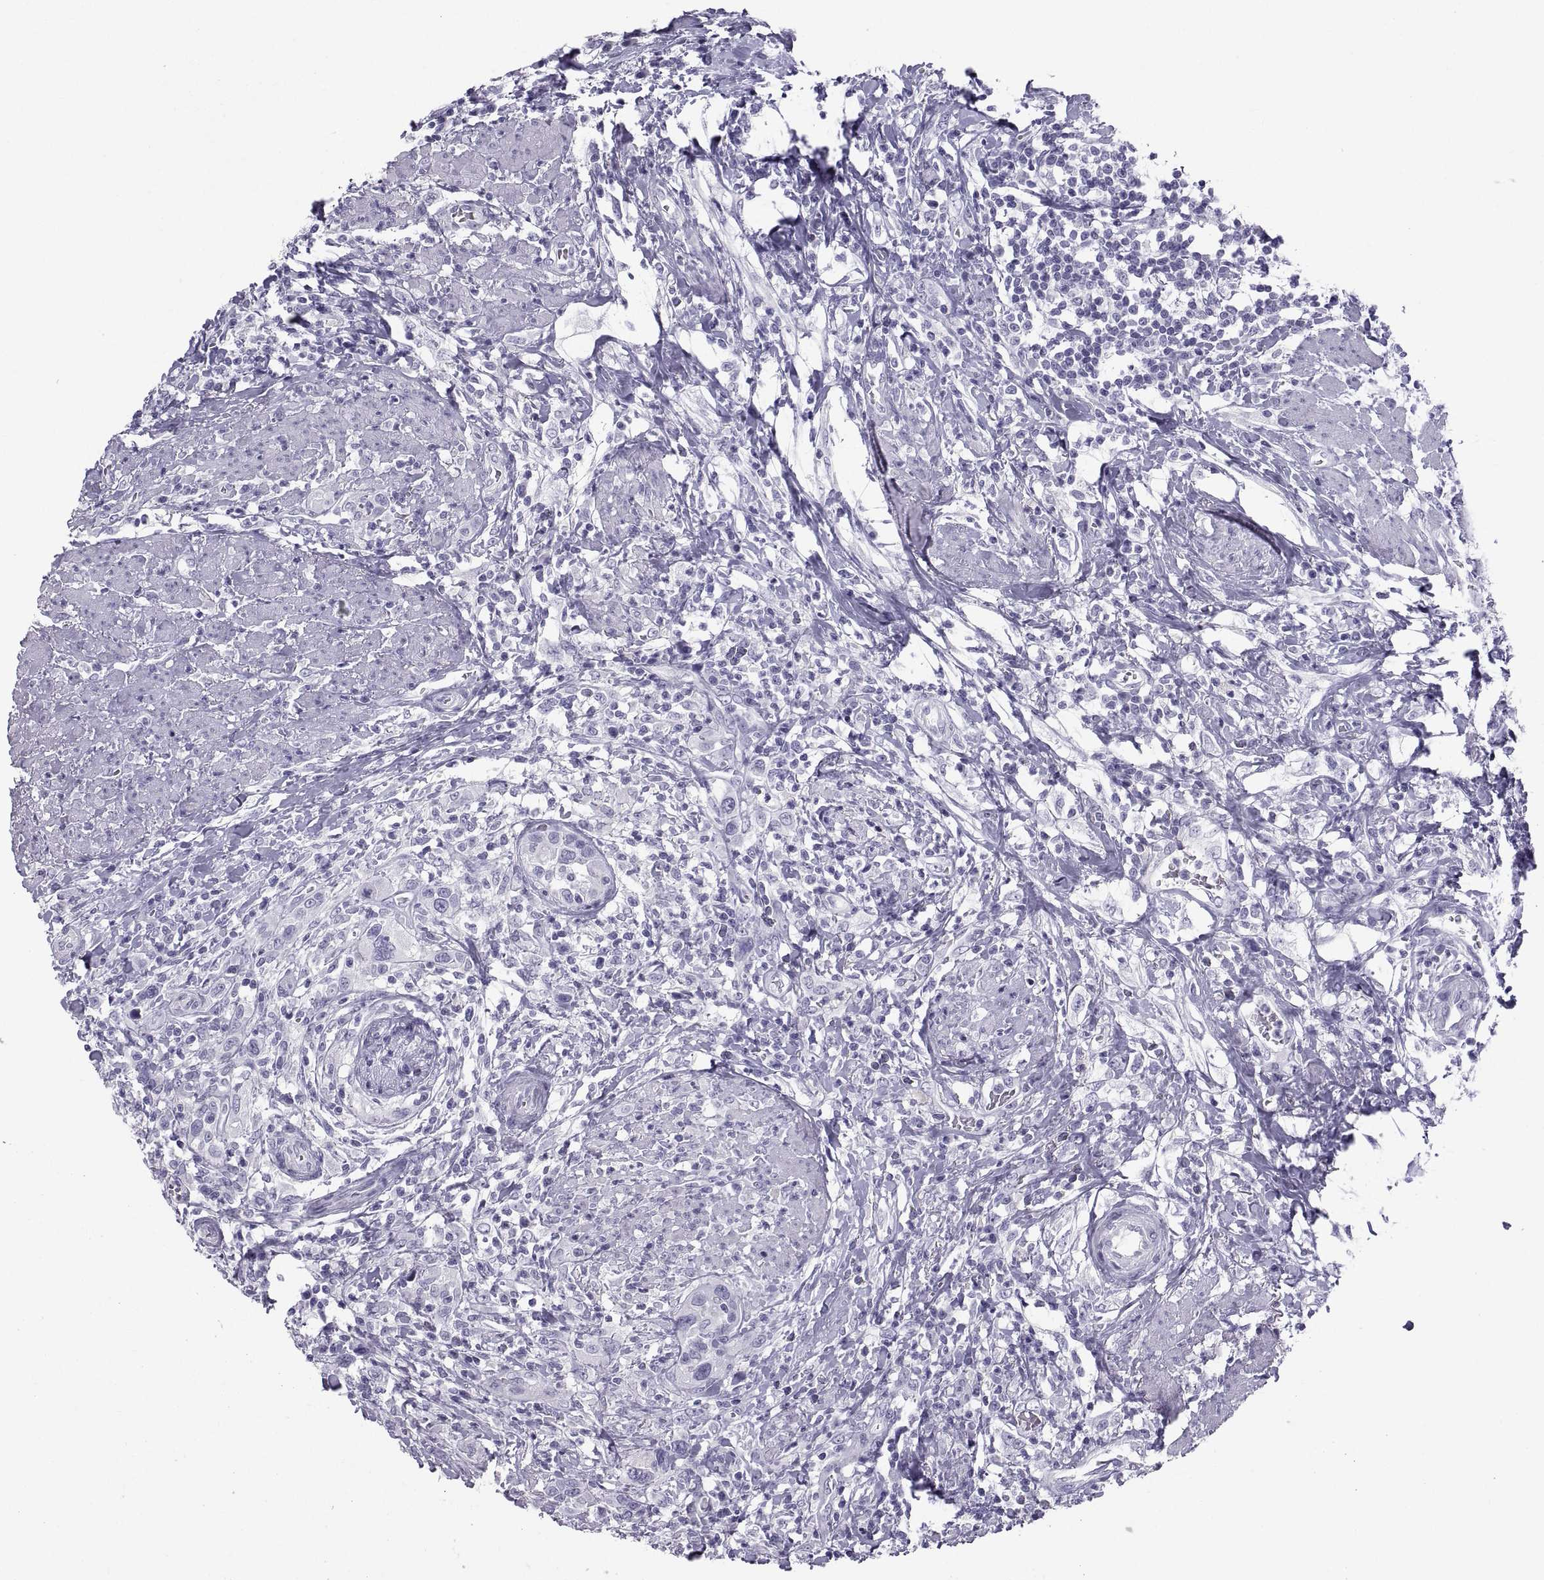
{"staining": {"intensity": "negative", "quantity": "none", "location": "none"}, "tissue": "urothelial cancer", "cell_type": "Tumor cells", "image_type": "cancer", "snomed": [{"axis": "morphology", "description": "Urothelial carcinoma, NOS"}, {"axis": "morphology", "description": "Urothelial carcinoma, High grade"}, {"axis": "topography", "description": "Urinary bladder"}], "caption": "DAB (3,3'-diaminobenzidine) immunohistochemical staining of human transitional cell carcinoma demonstrates no significant expression in tumor cells. The staining was performed using DAB (3,3'-diaminobenzidine) to visualize the protein expression in brown, while the nuclei were stained in blue with hematoxylin (Magnification: 20x).", "gene": "PCSK1N", "patient": {"sex": "female", "age": 64}}